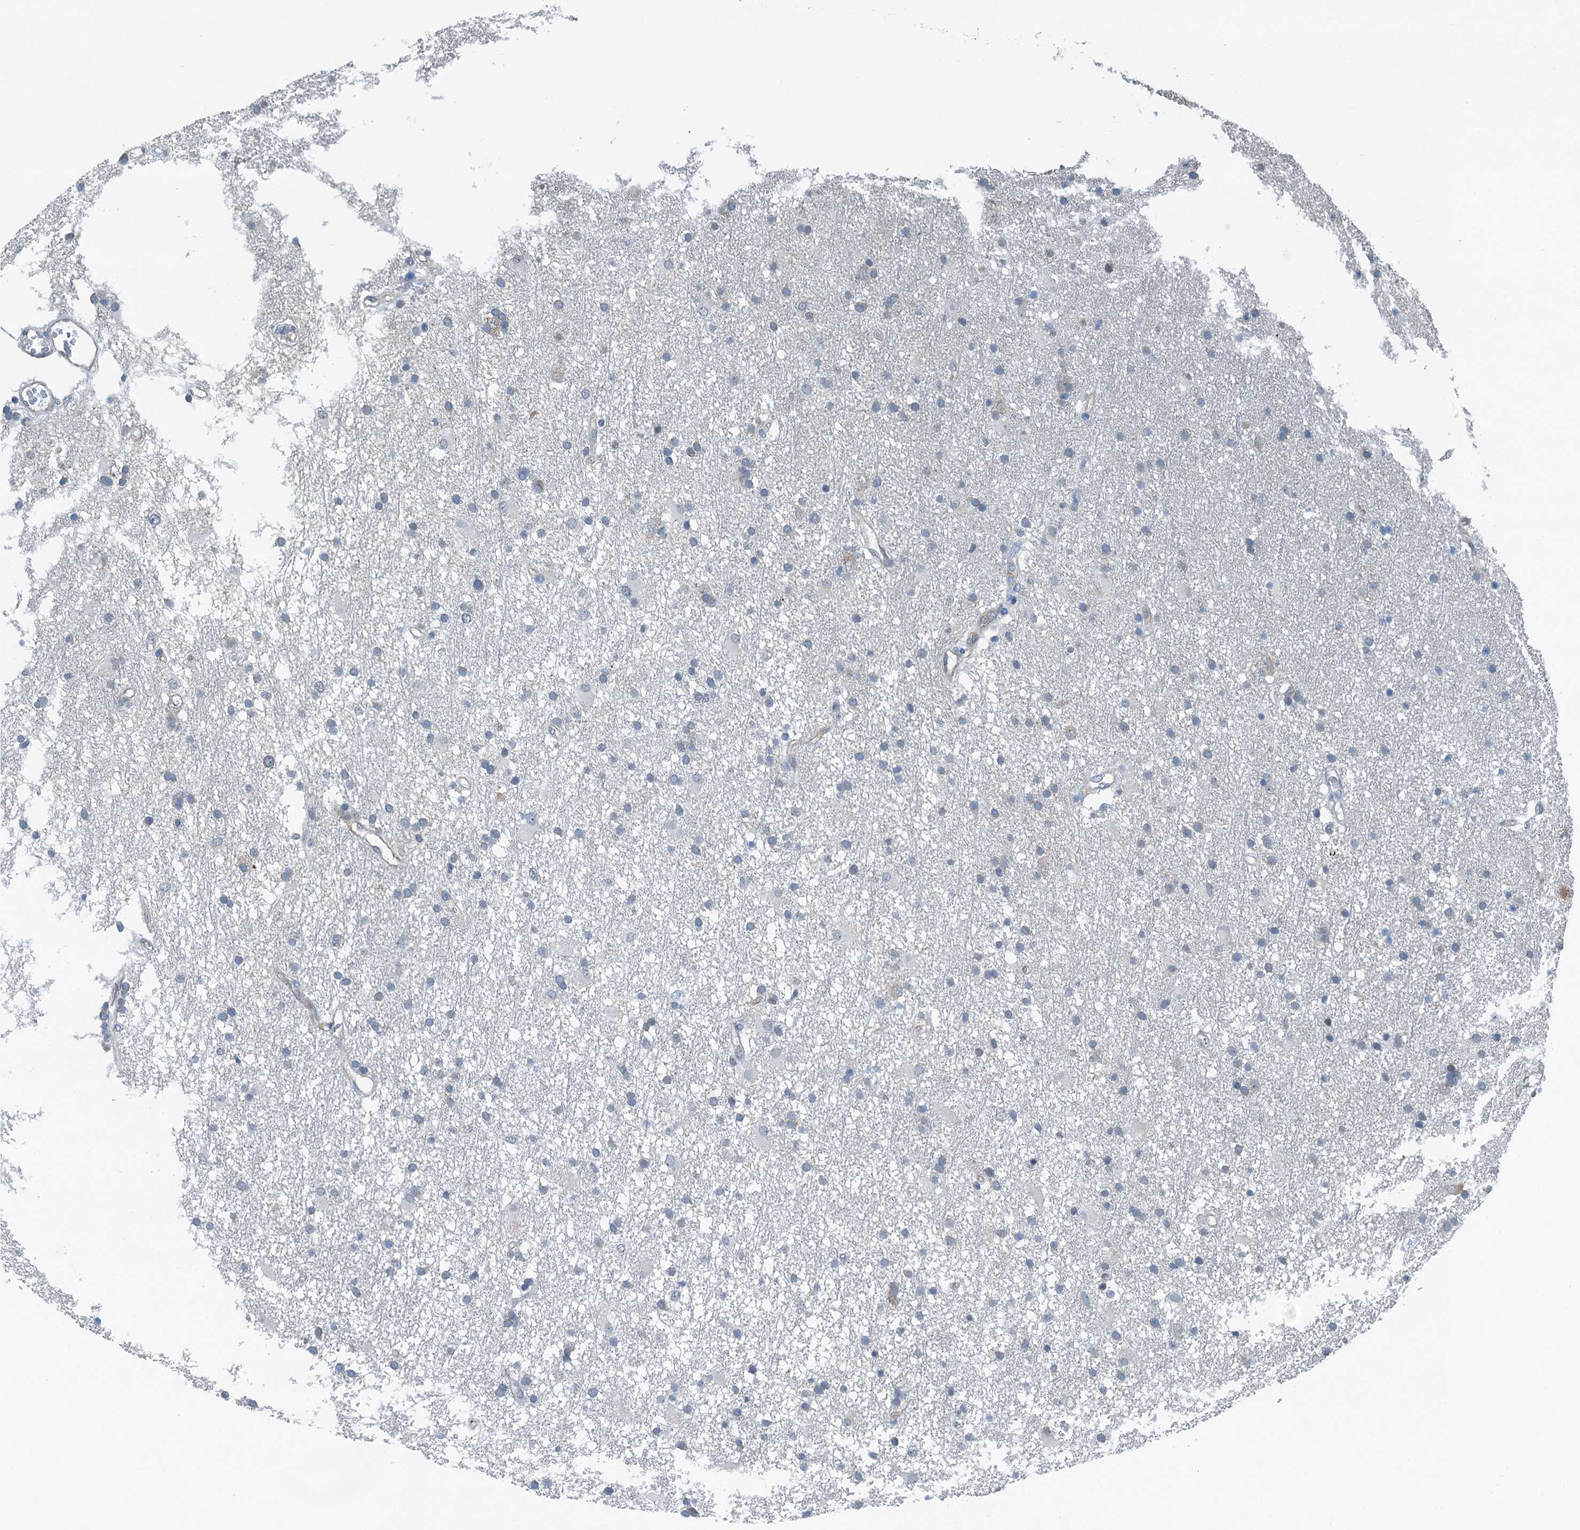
{"staining": {"intensity": "negative", "quantity": "none", "location": "none"}, "tissue": "glioma", "cell_type": "Tumor cells", "image_type": "cancer", "snomed": [{"axis": "morphology", "description": "Glioma, malignant, High grade"}, {"axis": "topography", "description": "Brain"}], "caption": "Malignant high-grade glioma was stained to show a protein in brown. There is no significant expression in tumor cells.", "gene": "GFOD2", "patient": {"sex": "male", "age": 77}}